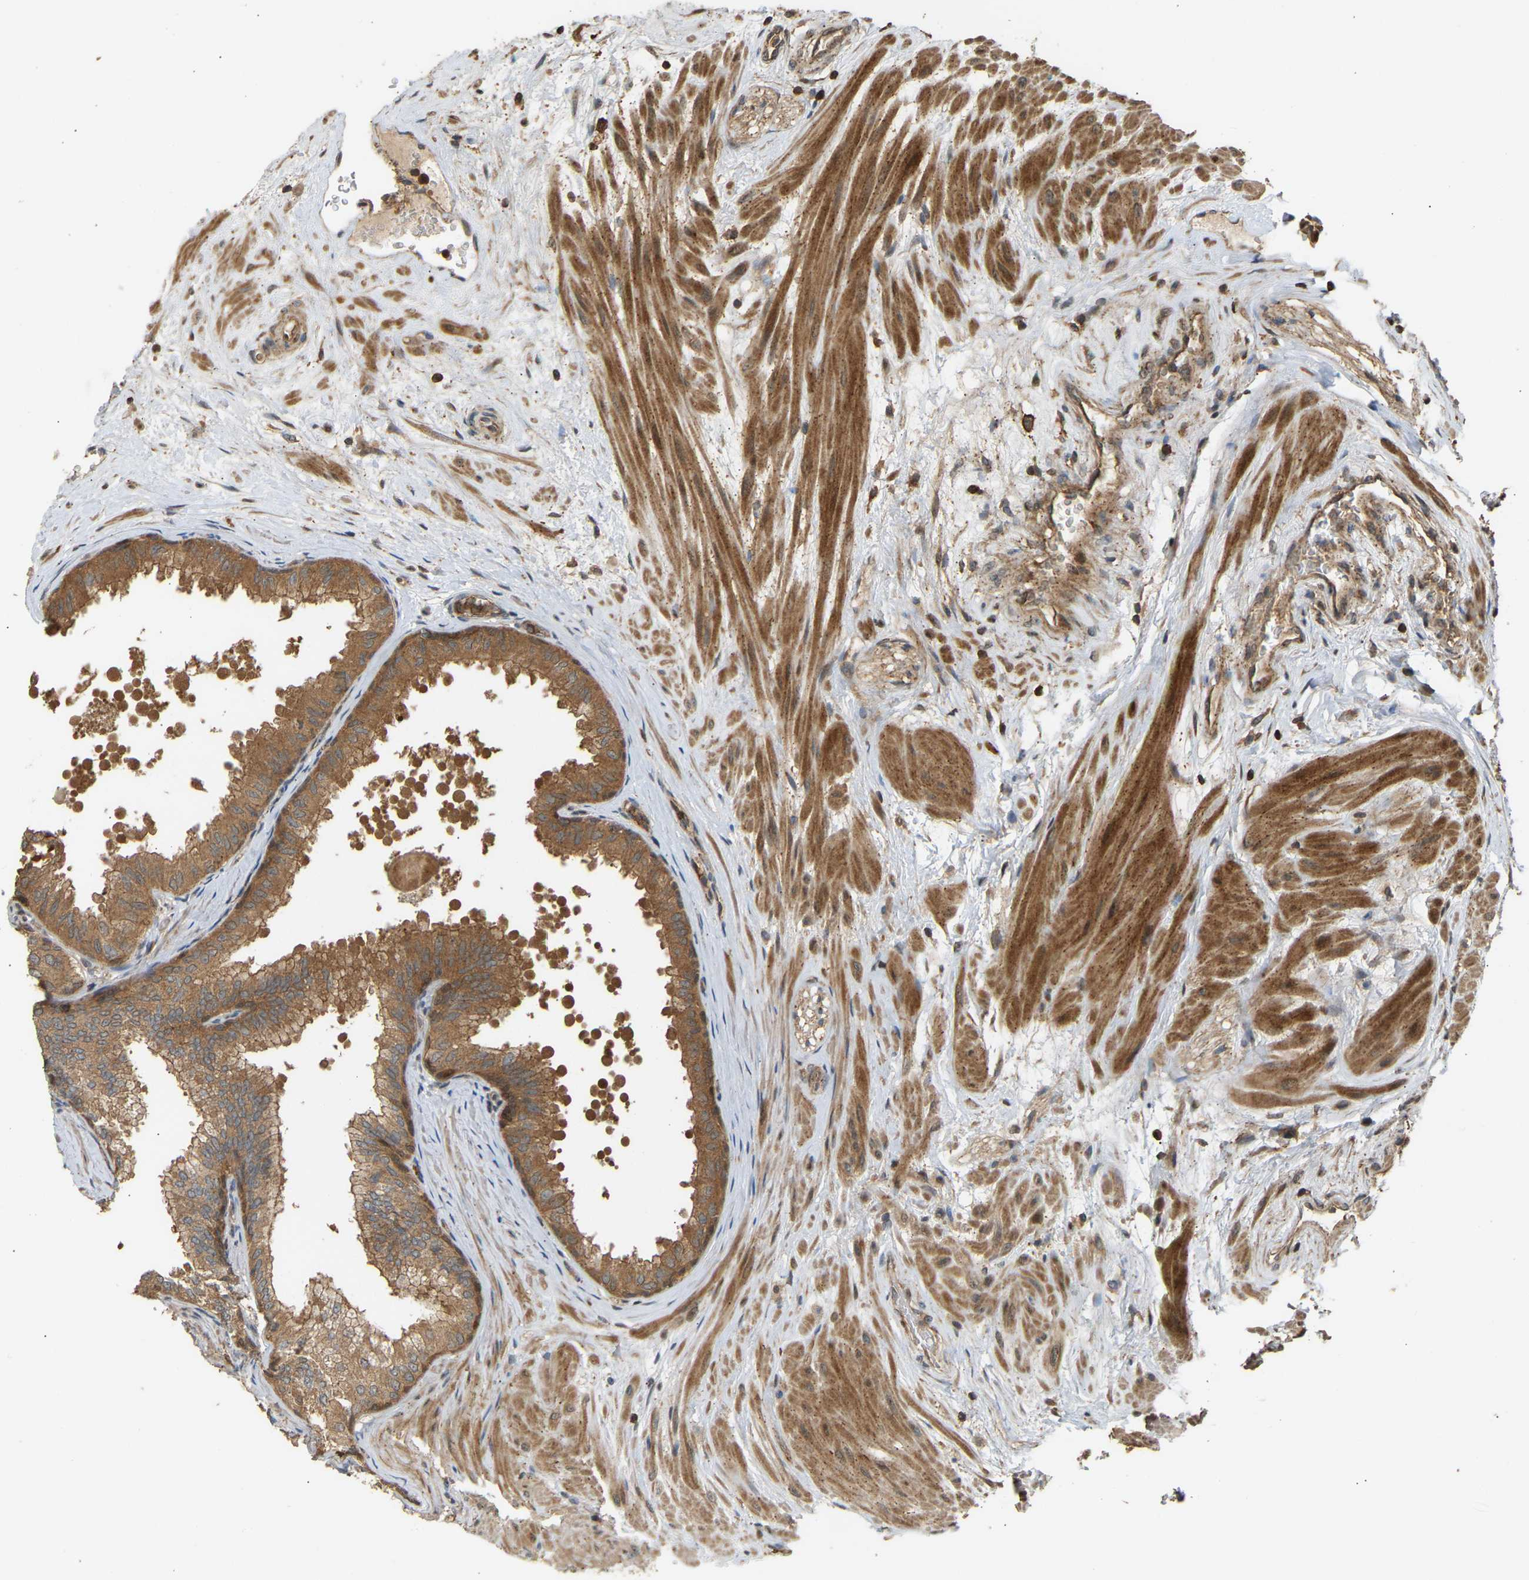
{"staining": {"intensity": "moderate", "quantity": ">75%", "location": "cytoplasmic/membranous"}, "tissue": "seminal vesicle", "cell_type": "Glandular cells", "image_type": "normal", "snomed": [{"axis": "morphology", "description": "Normal tissue, NOS"}, {"axis": "topography", "description": "Prostate"}, {"axis": "topography", "description": "Seminal veicle"}], "caption": "High-magnification brightfield microscopy of normal seminal vesicle stained with DAB (3,3'-diaminobenzidine) (brown) and counterstained with hematoxylin (blue). glandular cells exhibit moderate cytoplasmic/membranous positivity is appreciated in approximately>75% of cells.", "gene": "ENSG00000282218", "patient": {"sex": "male", "age": 60}}